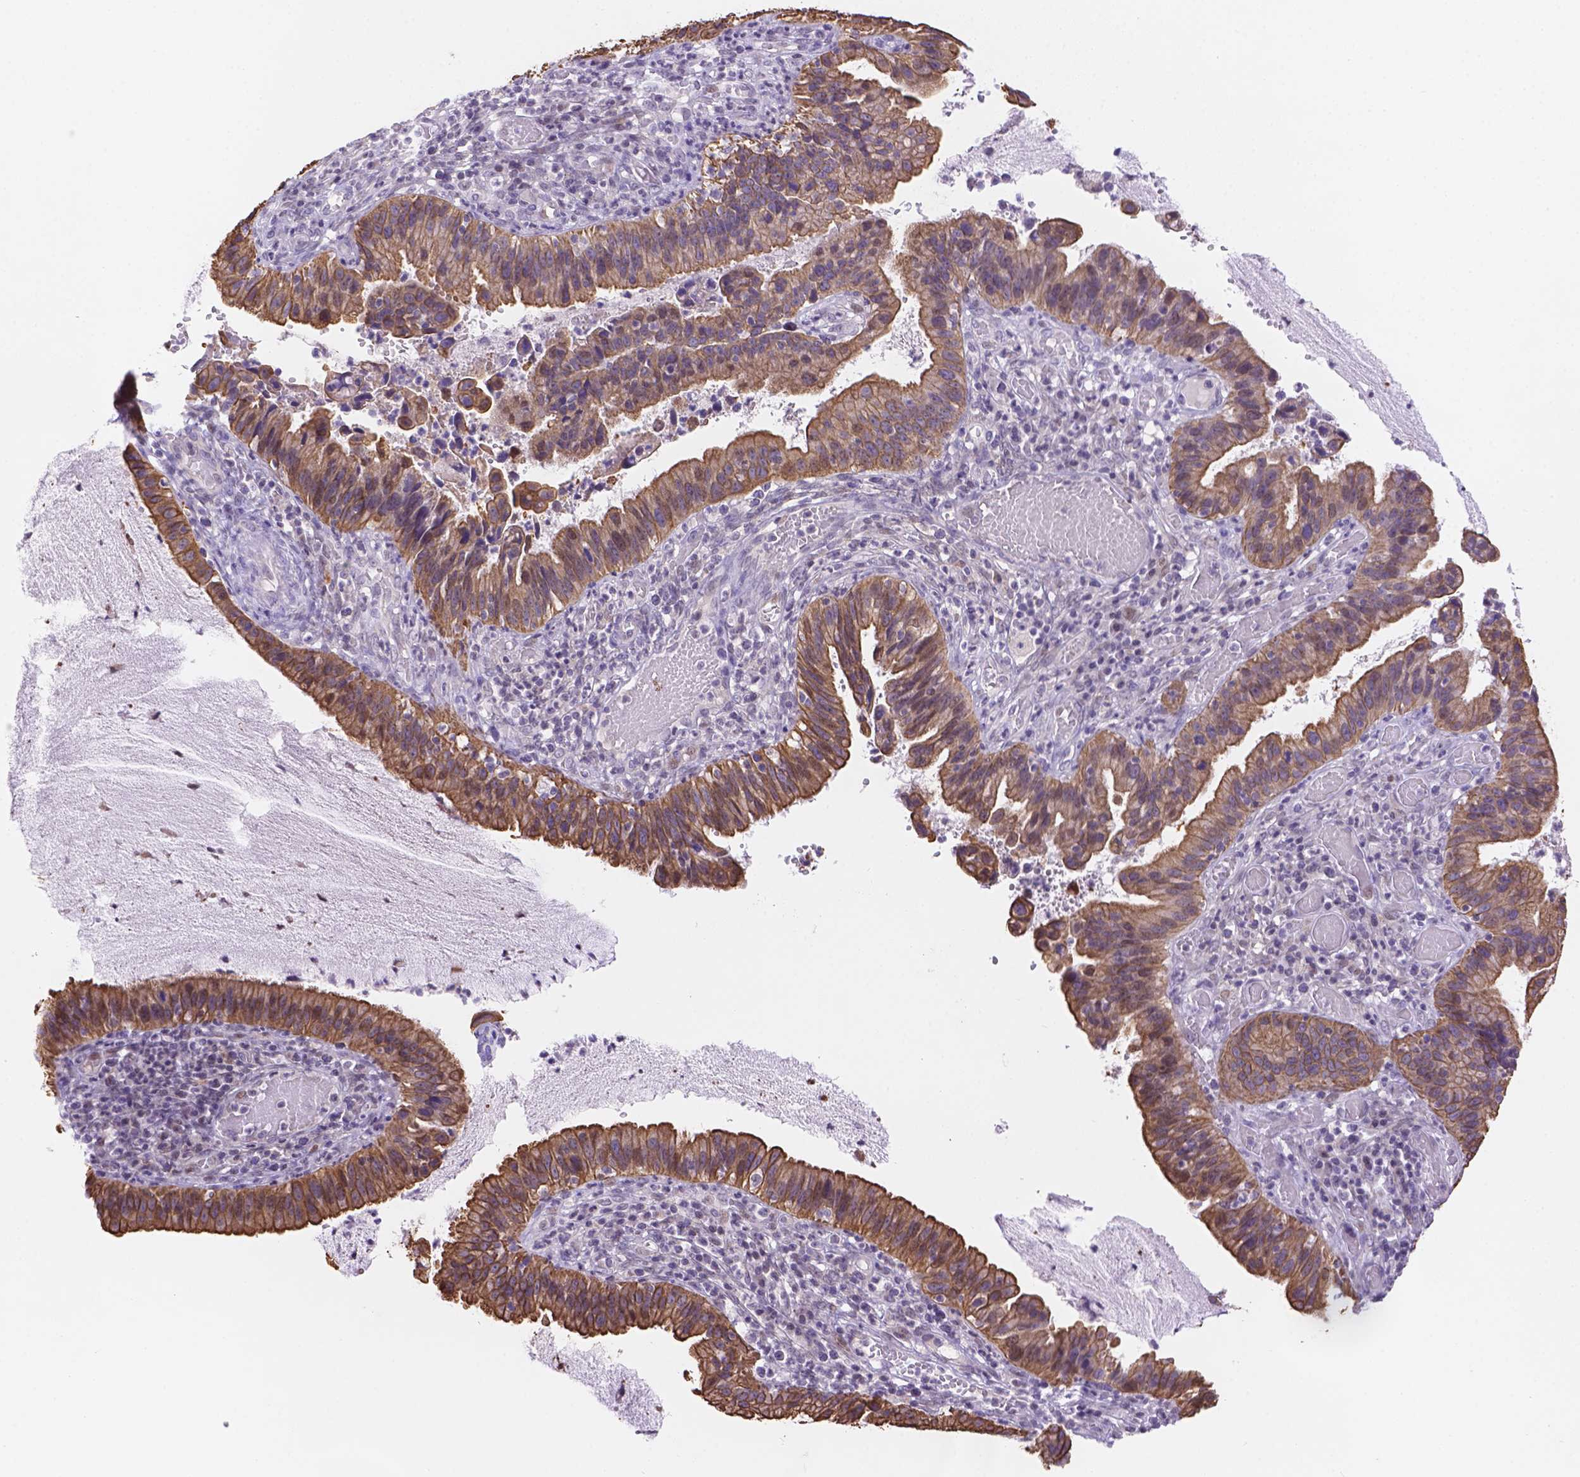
{"staining": {"intensity": "moderate", "quantity": ">75%", "location": "cytoplasmic/membranous"}, "tissue": "cervical cancer", "cell_type": "Tumor cells", "image_type": "cancer", "snomed": [{"axis": "morphology", "description": "Adenocarcinoma, NOS"}, {"axis": "topography", "description": "Cervix"}], "caption": "Protein expression analysis of human cervical adenocarcinoma reveals moderate cytoplasmic/membranous positivity in about >75% of tumor cells. The staining was performed using DAB (3,3'-diaminobenzidine), with brown indicating positive protein expression. Nuclei are stained blue with hematoxylin.", "gene": "DMWD", "patient": {"sex": "female", "age": 34}}